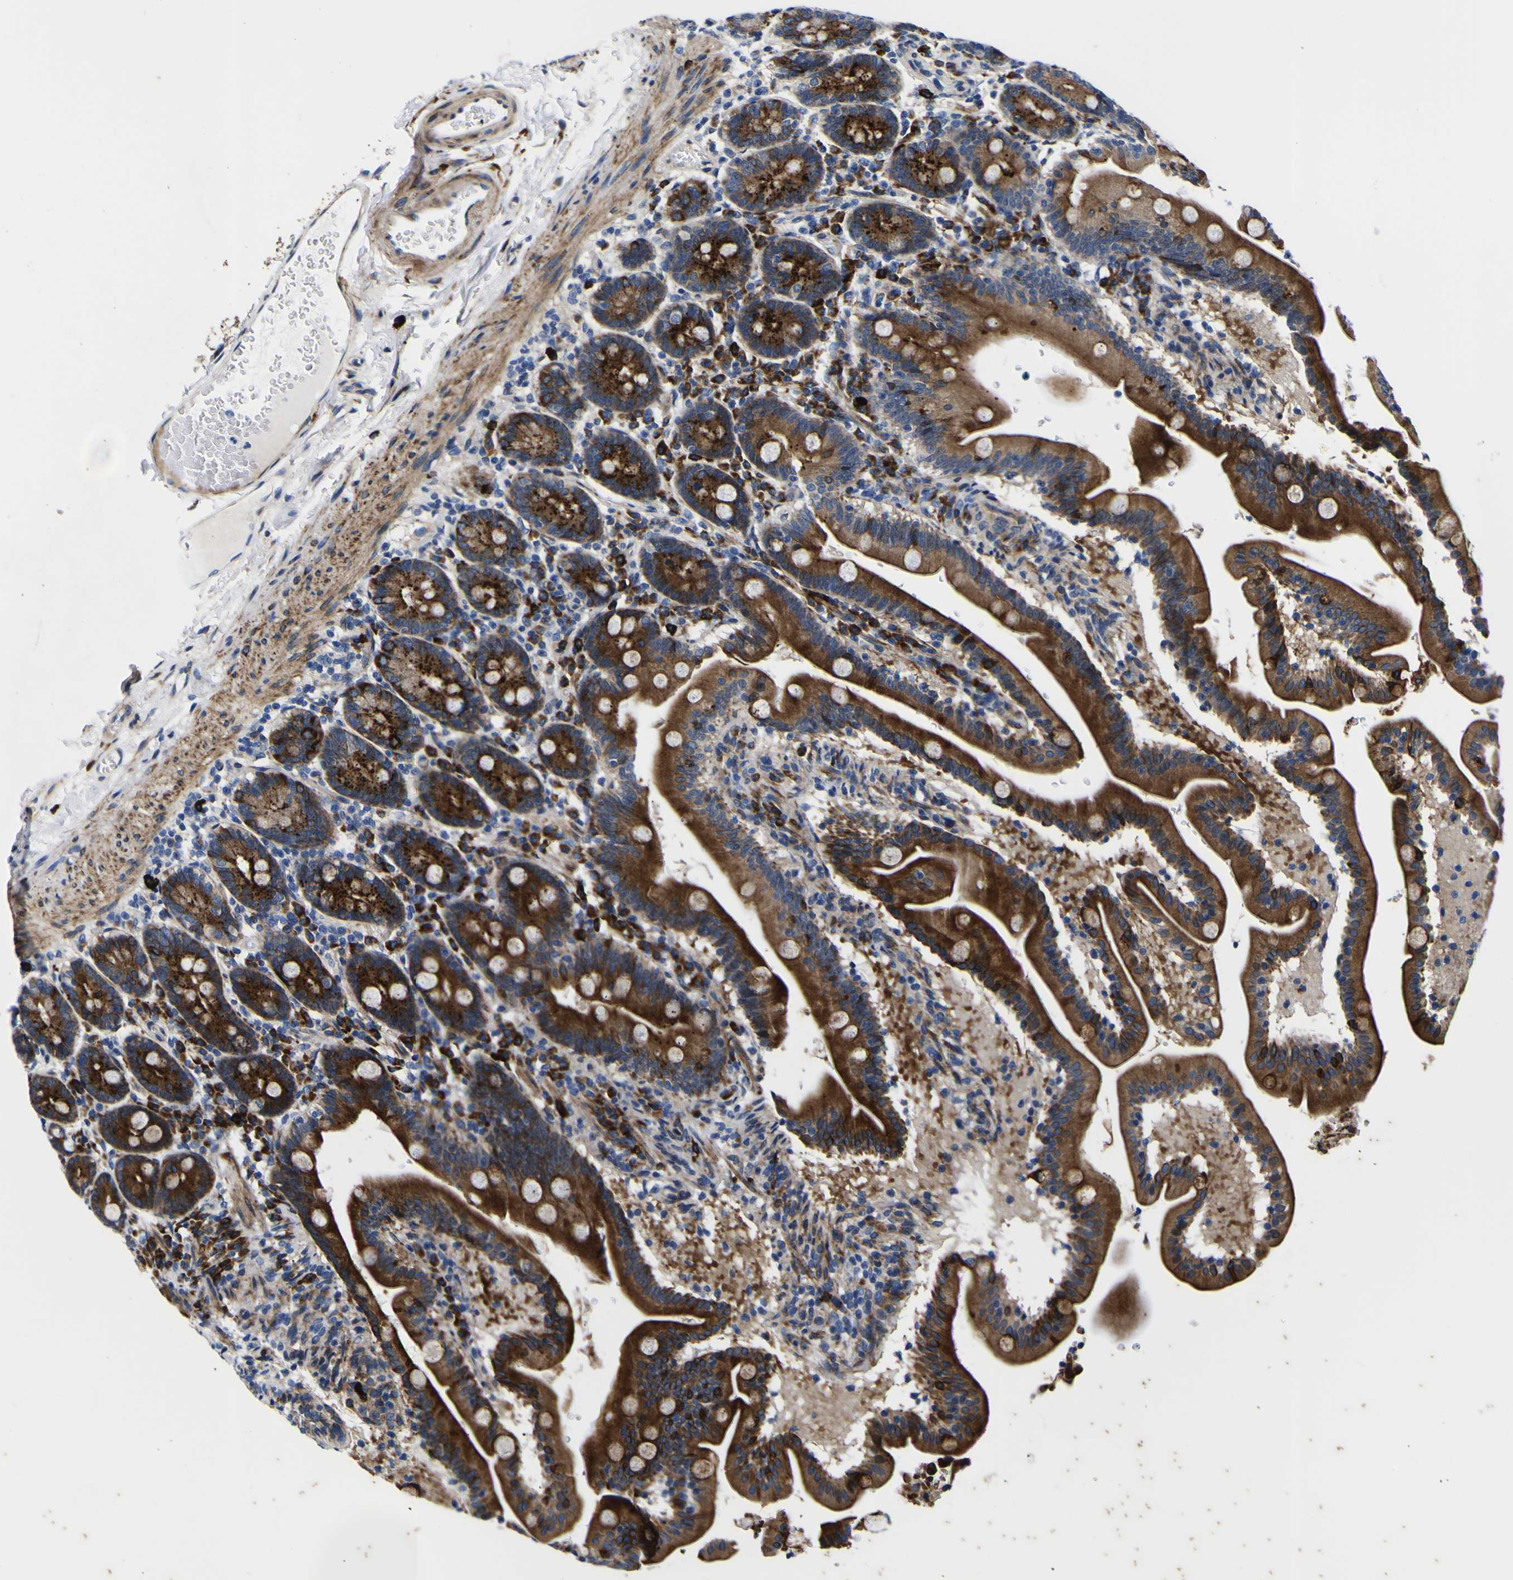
{"staining": {"intensity": "strong", "quantity": ">75%", "location": "cytoplasmic/membranous"}, "tissue": "duodenum", "cell_type": "Glandular cells", "image_type": "normal", "snomed": [{"axis": "morphology", "description": "Normal tissue, NOS"}, {"axis": "topography", "description": "Duodenum"}], "caption": "Immunohistochemistry of benign human duodenum demonstrates high levels of strong cytoplasmic/membranous expression in approximately >75% of glandular cells. The staining was performed using DAB, with brown indicating positive protein expression. Nuclei are stained blue with hematoxylin.", "gene": "SCD", "patient": {"sex": "male", "age": 54}}